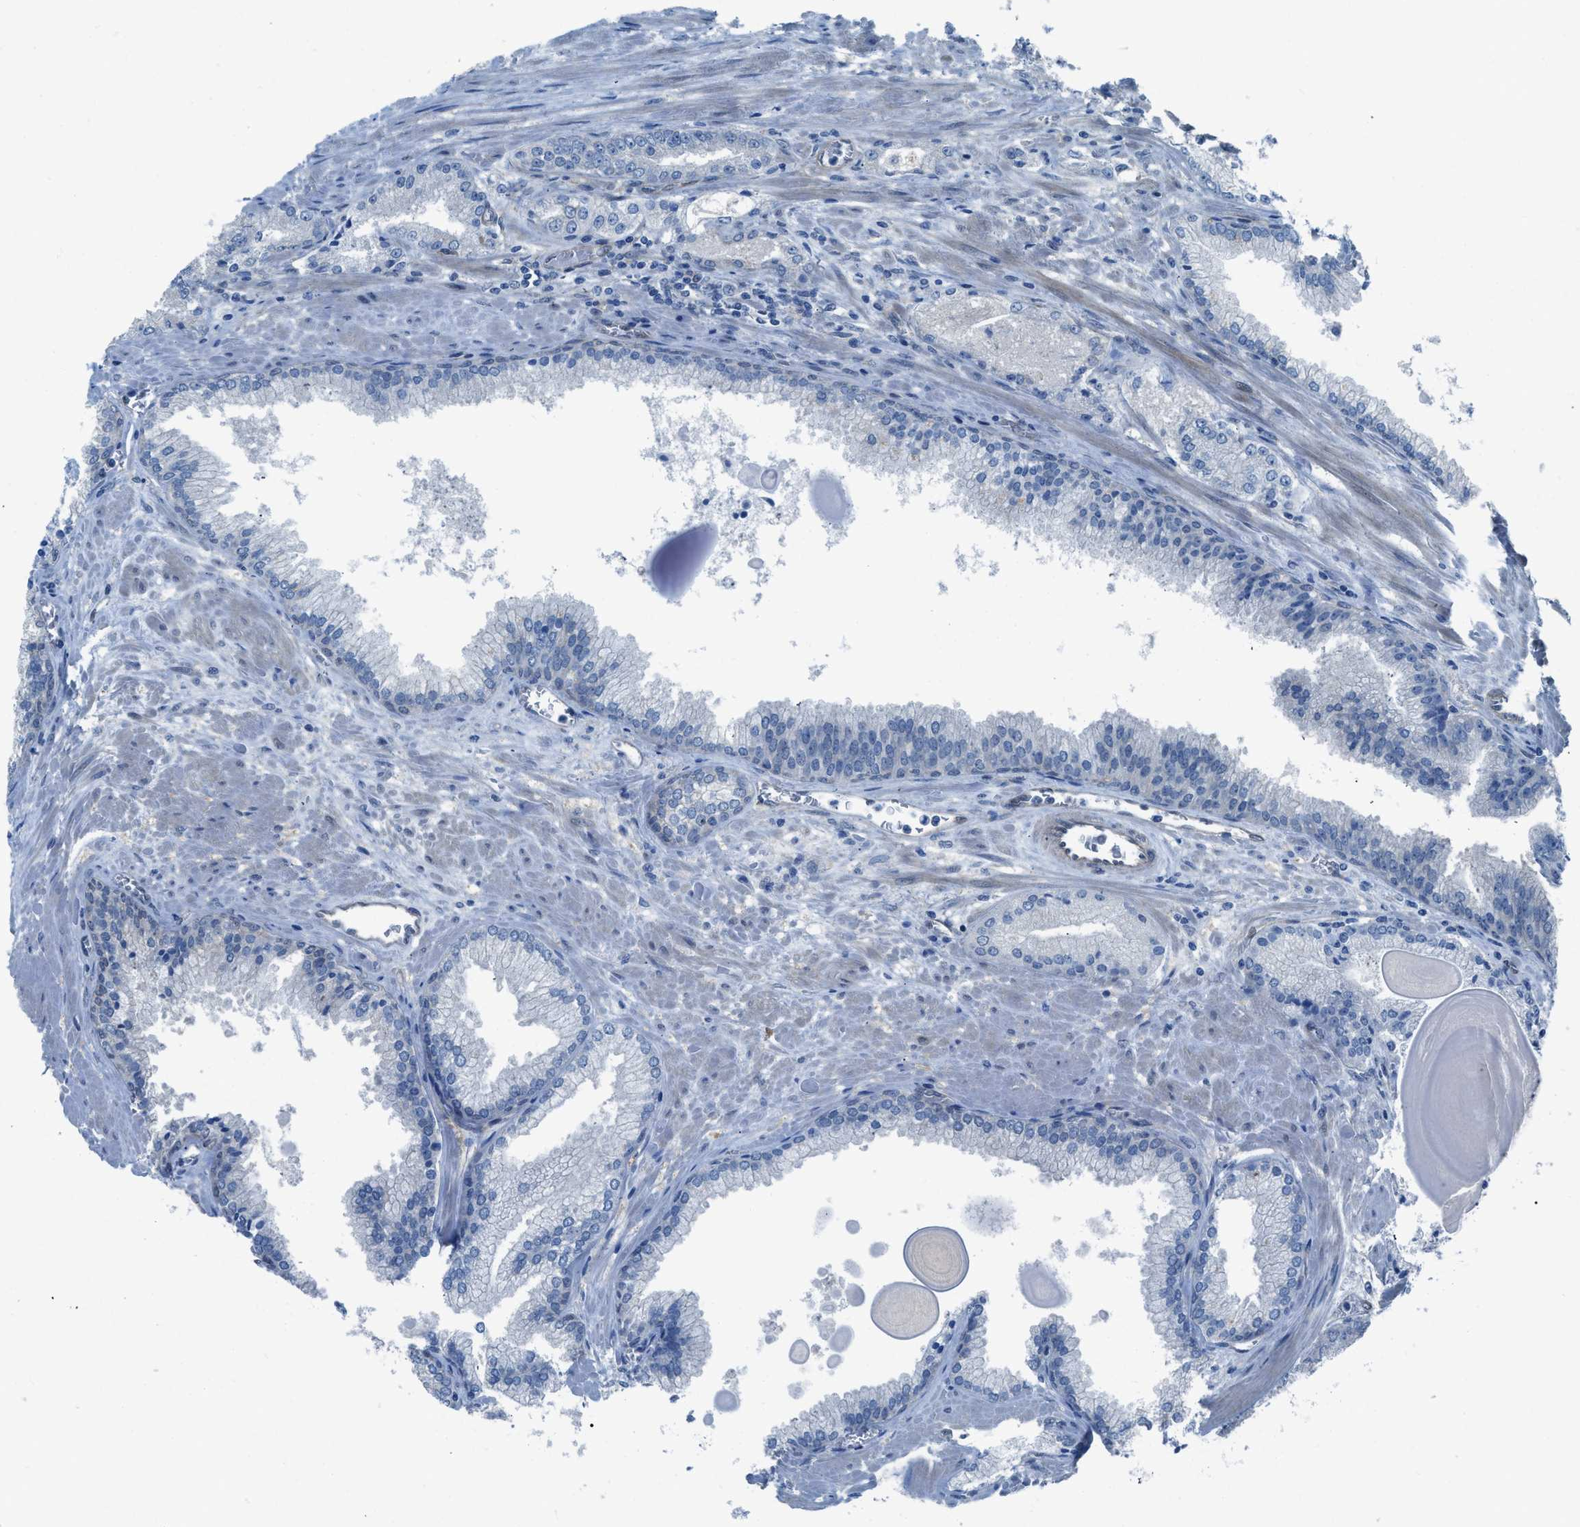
{"staining": {"intensity": "negative", "quantity": "none", "location": "none"}, "tissue": "prostate cancer", "cell_type": "Tumor cells", "image_type": "cancer", "snomed": [{"axis": "morphology", "description": "Adenocarcinoma, Low grade"}, {"axis": "topography", "description": "Prostate"}], "caption": "This is an immunohistochemistry (IHC) image of human prostate adenocarcinoma (low-grade). There is no expression in tumor cells.", "gene": "PRKN", "patient": {"sex": "male", "age": 59}}